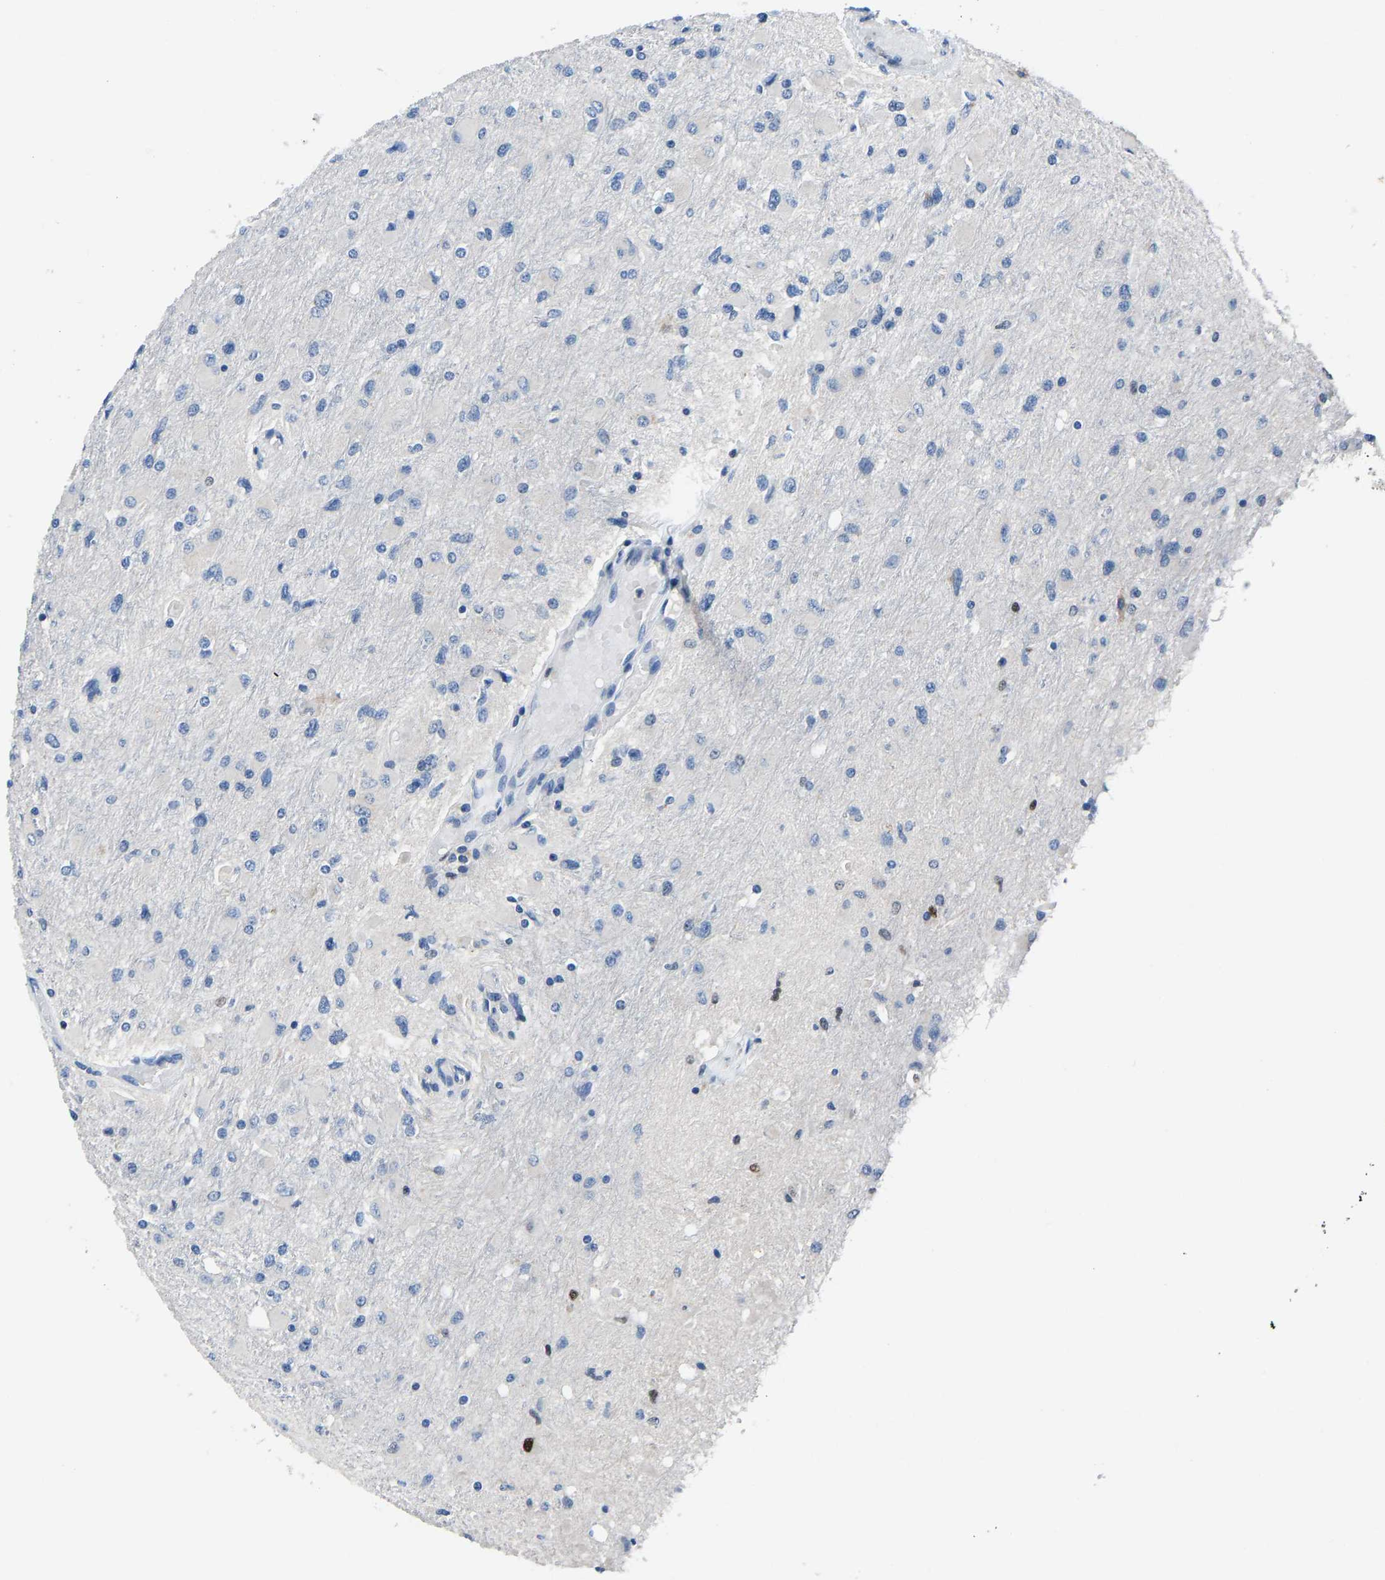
{"staining": {"intensity": "negative", "quantity": "none", "location": "none"}, "tissue": "glioma", "cell_type": "Tumor cells", "image_type": "cancer", "snomed": [{"axis": "morphology", "description": "Glioma, malignant, High grade"}, {"axis": "topography", "description": "Cerebral cortex"}], "caption": "Photomicrograph shows no significant protein positivity in tumor cells of glioma. (DAB immunohistochemistry (IHC) with hematoxylin counter stain).", "gene": "EGR1", "patient": {"sex": "female", "age": 36}}